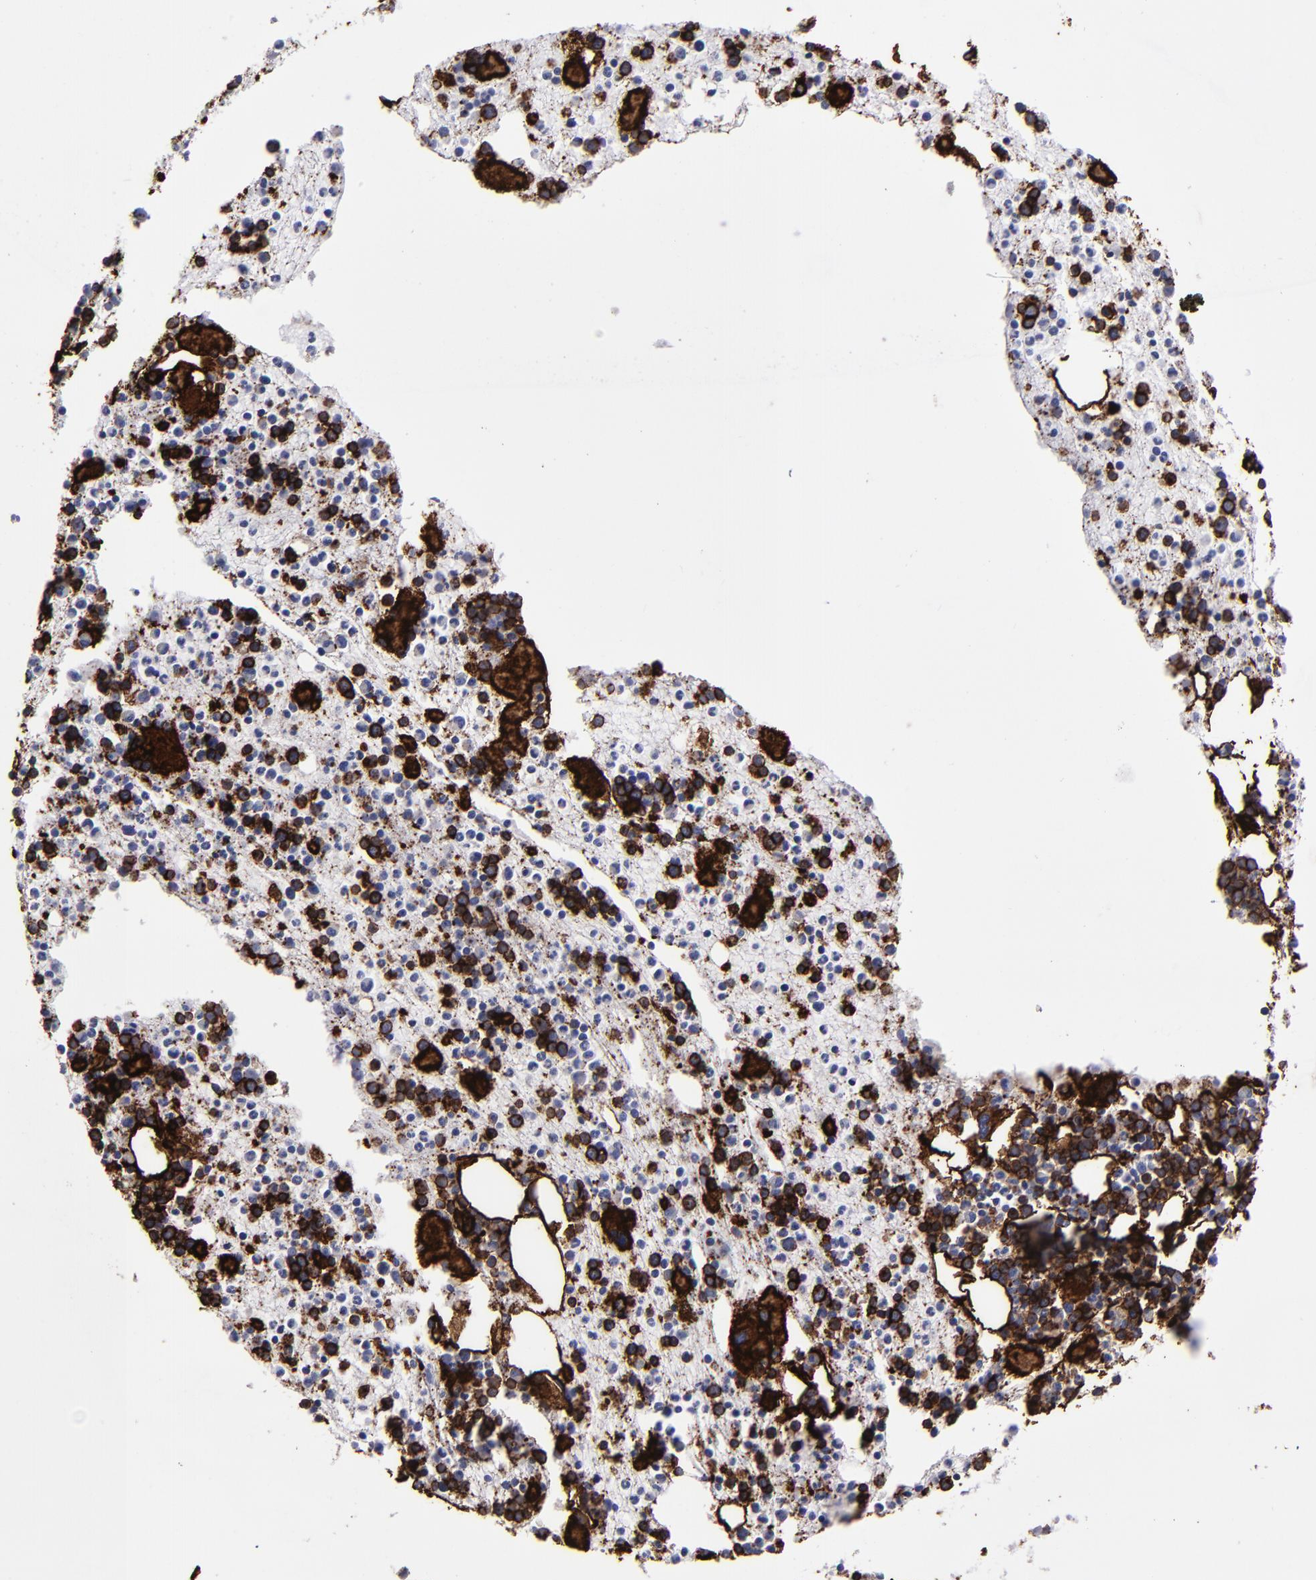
{"staining": {"intensity": "moderate", "quantity": "25%-75%", "location": "cytoplasmic/membranous"}, "tissue": "bone marrow", "cell_type": "Hematopoietic cells", "image_type": "normal", "snomed": [{"axis": "morphology", "description": "Normal tissue, NOS"}, {"axis": "topography", "description": "Bone marrow"}], "caption": "Brown immunohistochemical staining in benign human bone marrow shows moderate cytoplasmic/membranous expression in approximately 25%-75% of hematopoietic cells.", "gene": "CD36", "patient": {"sex": "male", "age": 15}}